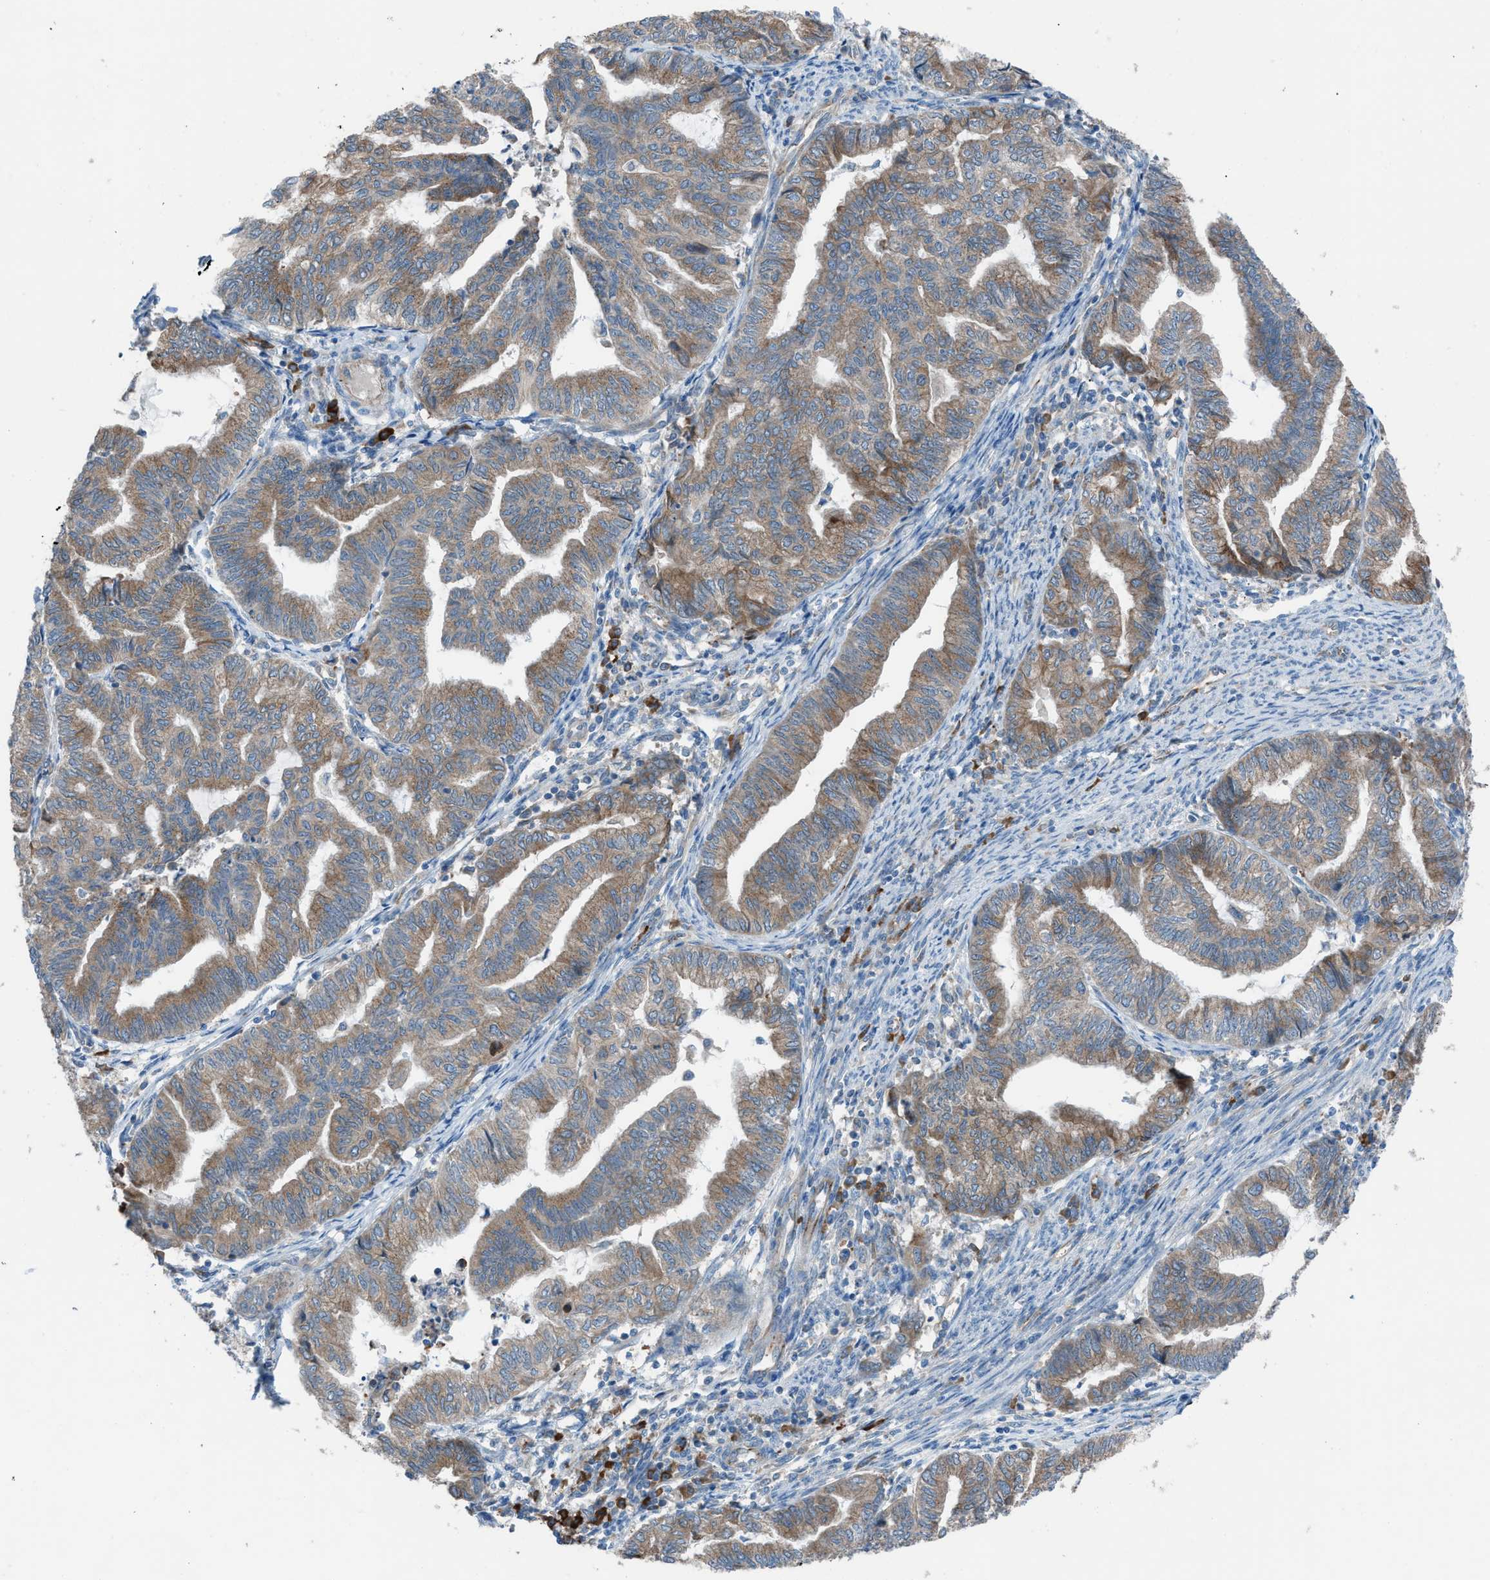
{"staining": {"intensity": "moderate", "quantity": ">75%", "location": "cytoplasmic/membranous"}, "tissue": "endometrial cancer", "cell_type": "Tumor cells", "image_type": "cancer", "snomed": [{"axis": "morphology", "description": "Adenocarcinoma, NOS"}, {"axis": "topography", "description": "Endometrium"}], "caption": "Protein expression analysis of endometrial cancer (adenocarcinoma) exhibits moderate cytoplasmic/membranous positivity in approximately >75% of tumor cells.", "gene": "HEG1", "patient": {"sex": "female", "age": 79}}